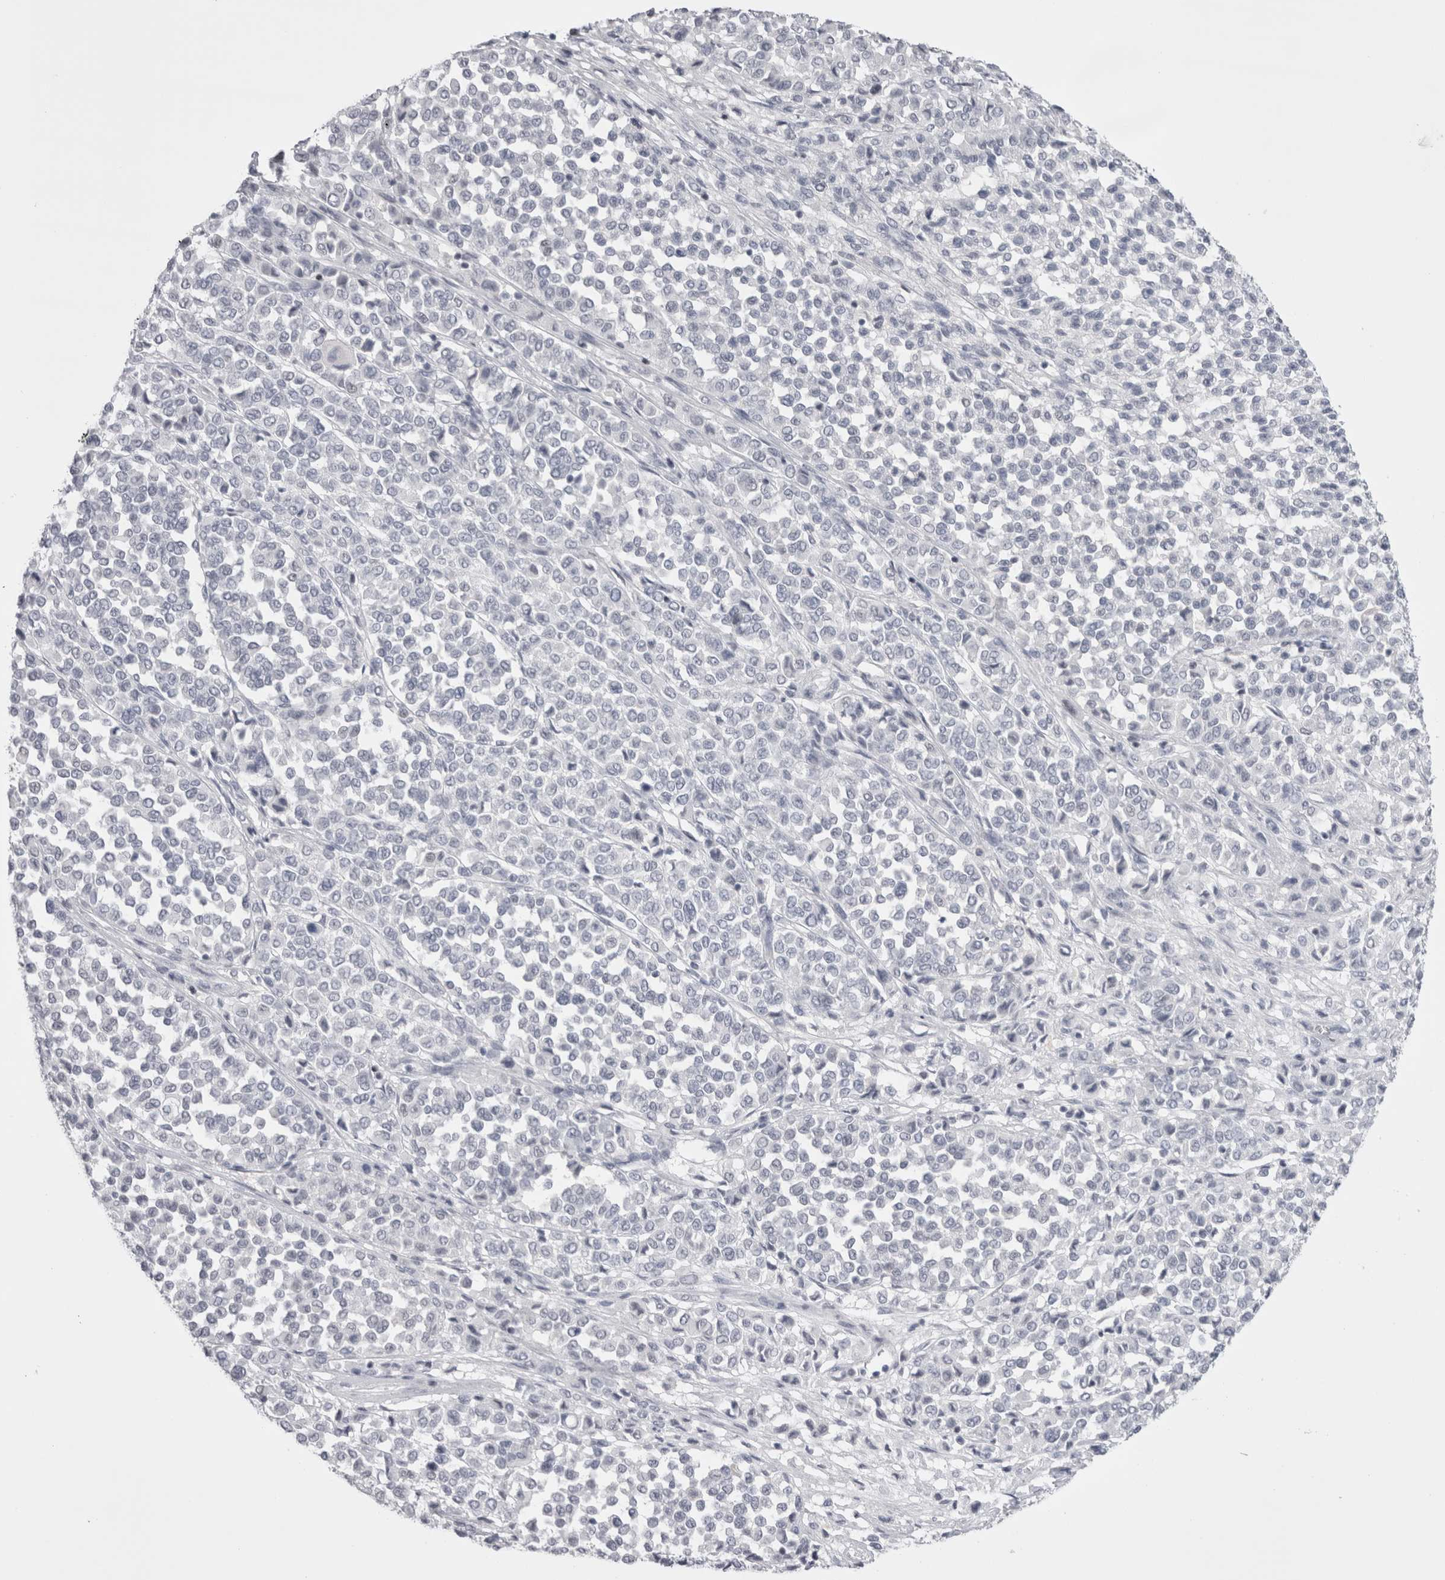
{"staining": {"intensity": "negative", "quantity": "none", "location": "none"}, "tissue": "melanoma", "cell_type": "Tumor cells", "image_type": "cancer", "snomed": [{"axis": "morphology", "description": "Malignant melanoma, Metastatic site"}, {"axis": "topography", "description": "Pancreas"}], "caption": "High magnification brightfield microscopy of melanoma stained with DAB (brown) and counterstained with hematoxylin (blue): tumor cells show no significant staining. (Stains: DAB IHC with hematoxylin counter stain, Microscopy: brightfield microscopy at high magnification).", "gene": "FNDC8", "patient": {"sex": "female", "age": 30}}